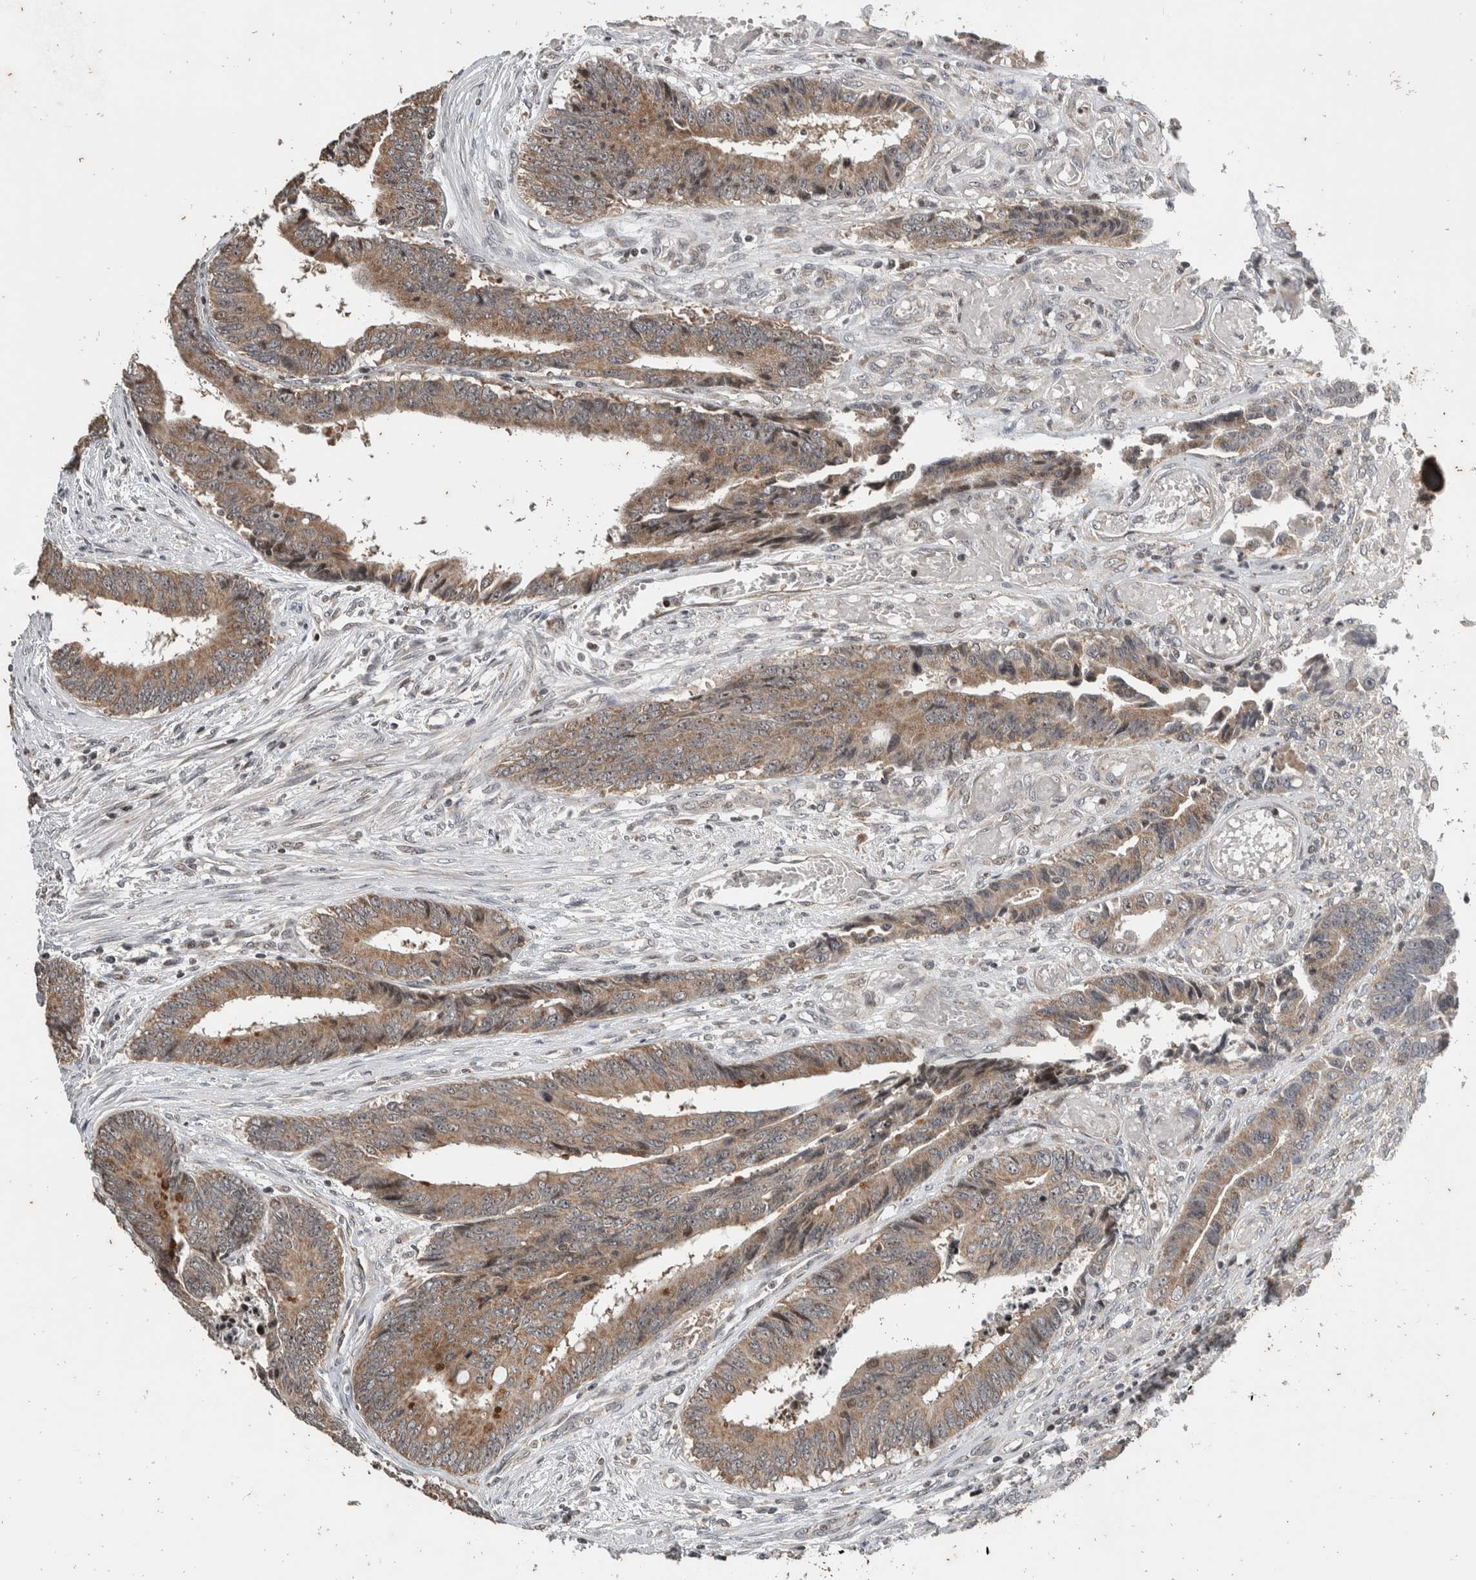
{"staining": {"intensity": "moderate", "quantity": ">75%", "location": "cytoplasmic/membranous"}, "tissue": "colorectal cancer", "cell_type": "Tumor cells", "image_type": "cancer", "snomed": [{"axis": "morphology", "description": "Adenocarcinoma, NOS"}, {"axis": "topography", "description": "Rectum"}], "caption": "DAB (3,3'-diaminobenzidine) immunohistochemical staining of human colorectal adenocarcinoma shows moderate cytoplasmic/membranous protein expression in about >75% of tumor cells.", "gene": "ATXN7L1", "patient": {"sex": "male", "age": 84}}